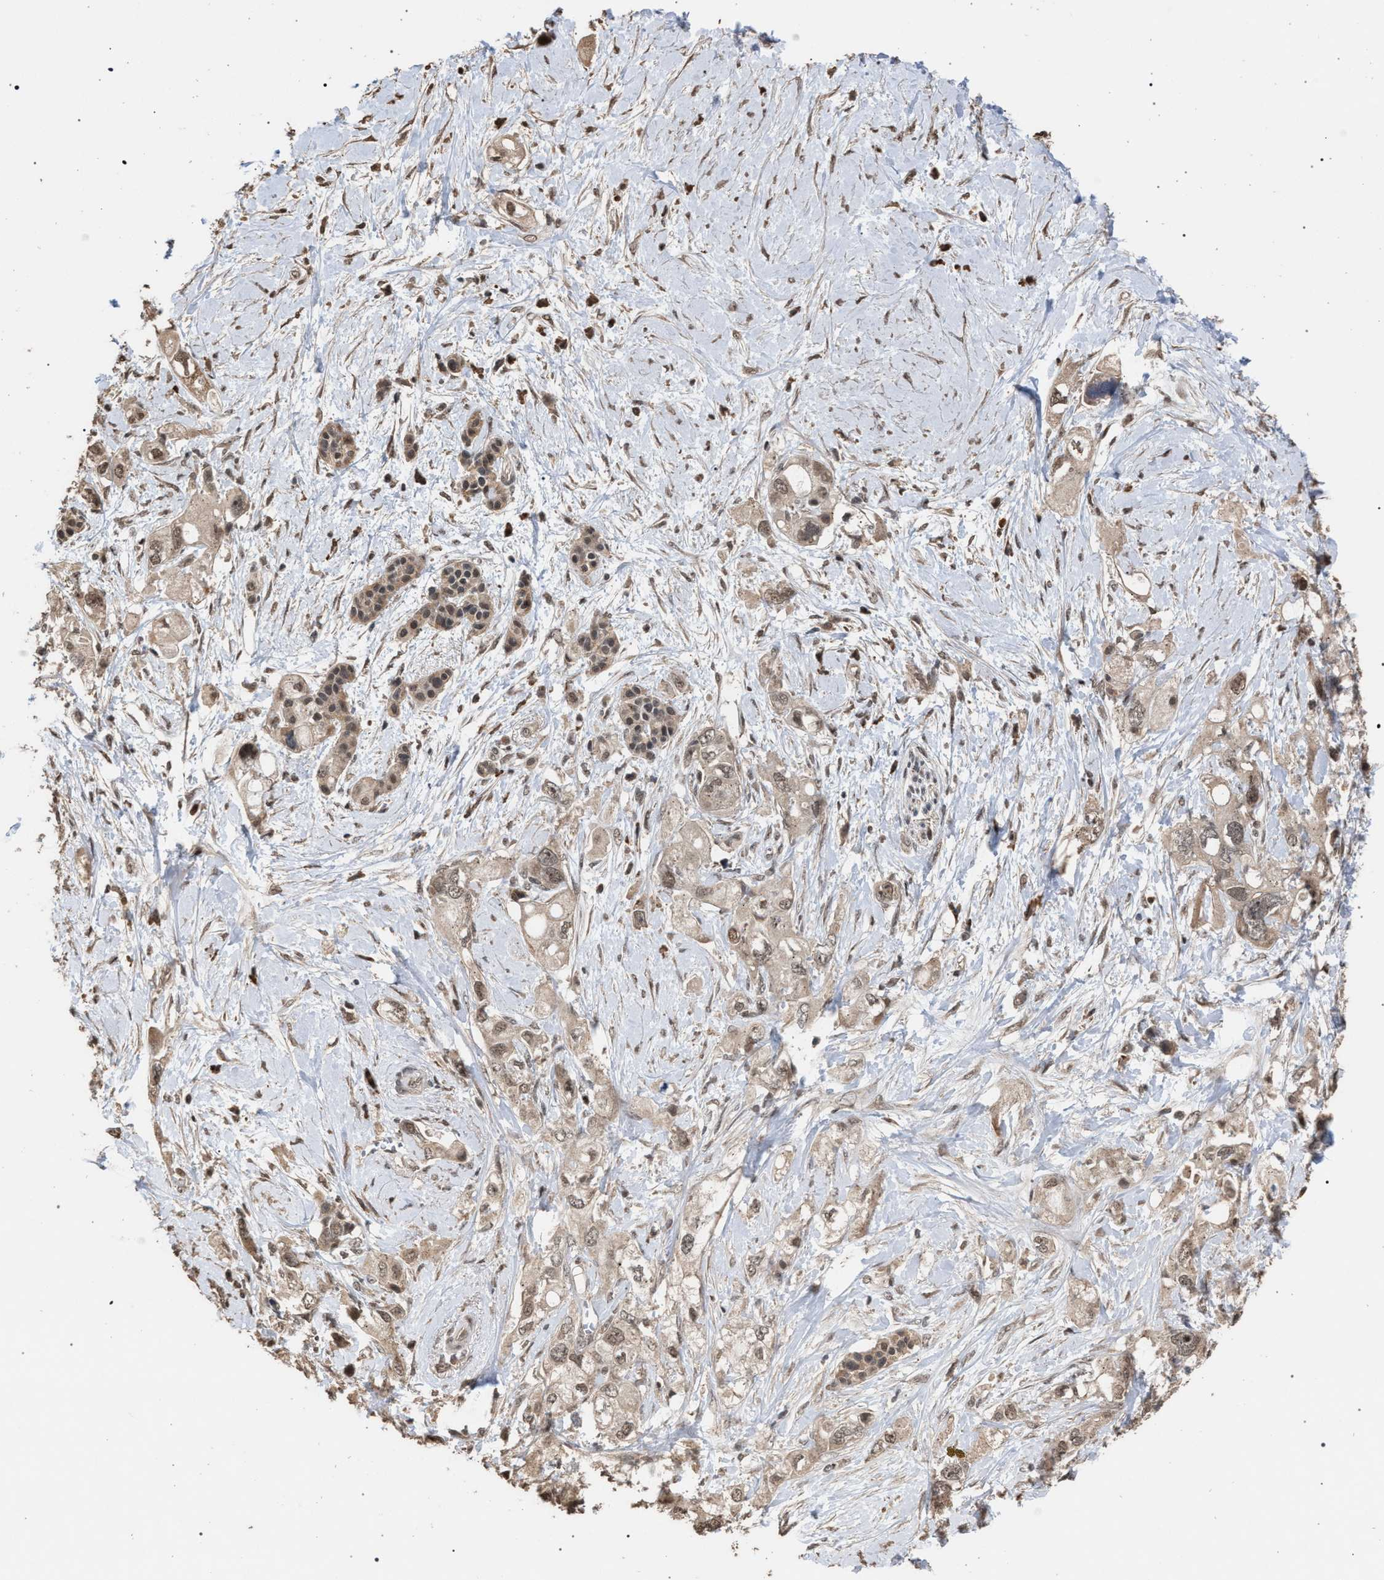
{"staining": {"intensity": "weak", "quantity": ">75%", "location": "cytoplasmic/membranous,nuclear"}, "tissue": "pancreatic cancer", "cell_type": "Tumor cells", "image_type": "cancer", "snomed": [{"axis": "morphology", "description": "Adenocarcinoma, NOS"}, {"axis": "topography", "description": "Pancreas"}], "caption": "Brown immunohistochemical staining in pancreatic adenocarcinoma exhibits weak cytoplasmic/membranous and nuclear staining in about >75% of tumor cells.", "gene": "NAA35", "patient": {"sex": "female", "age": 56}}